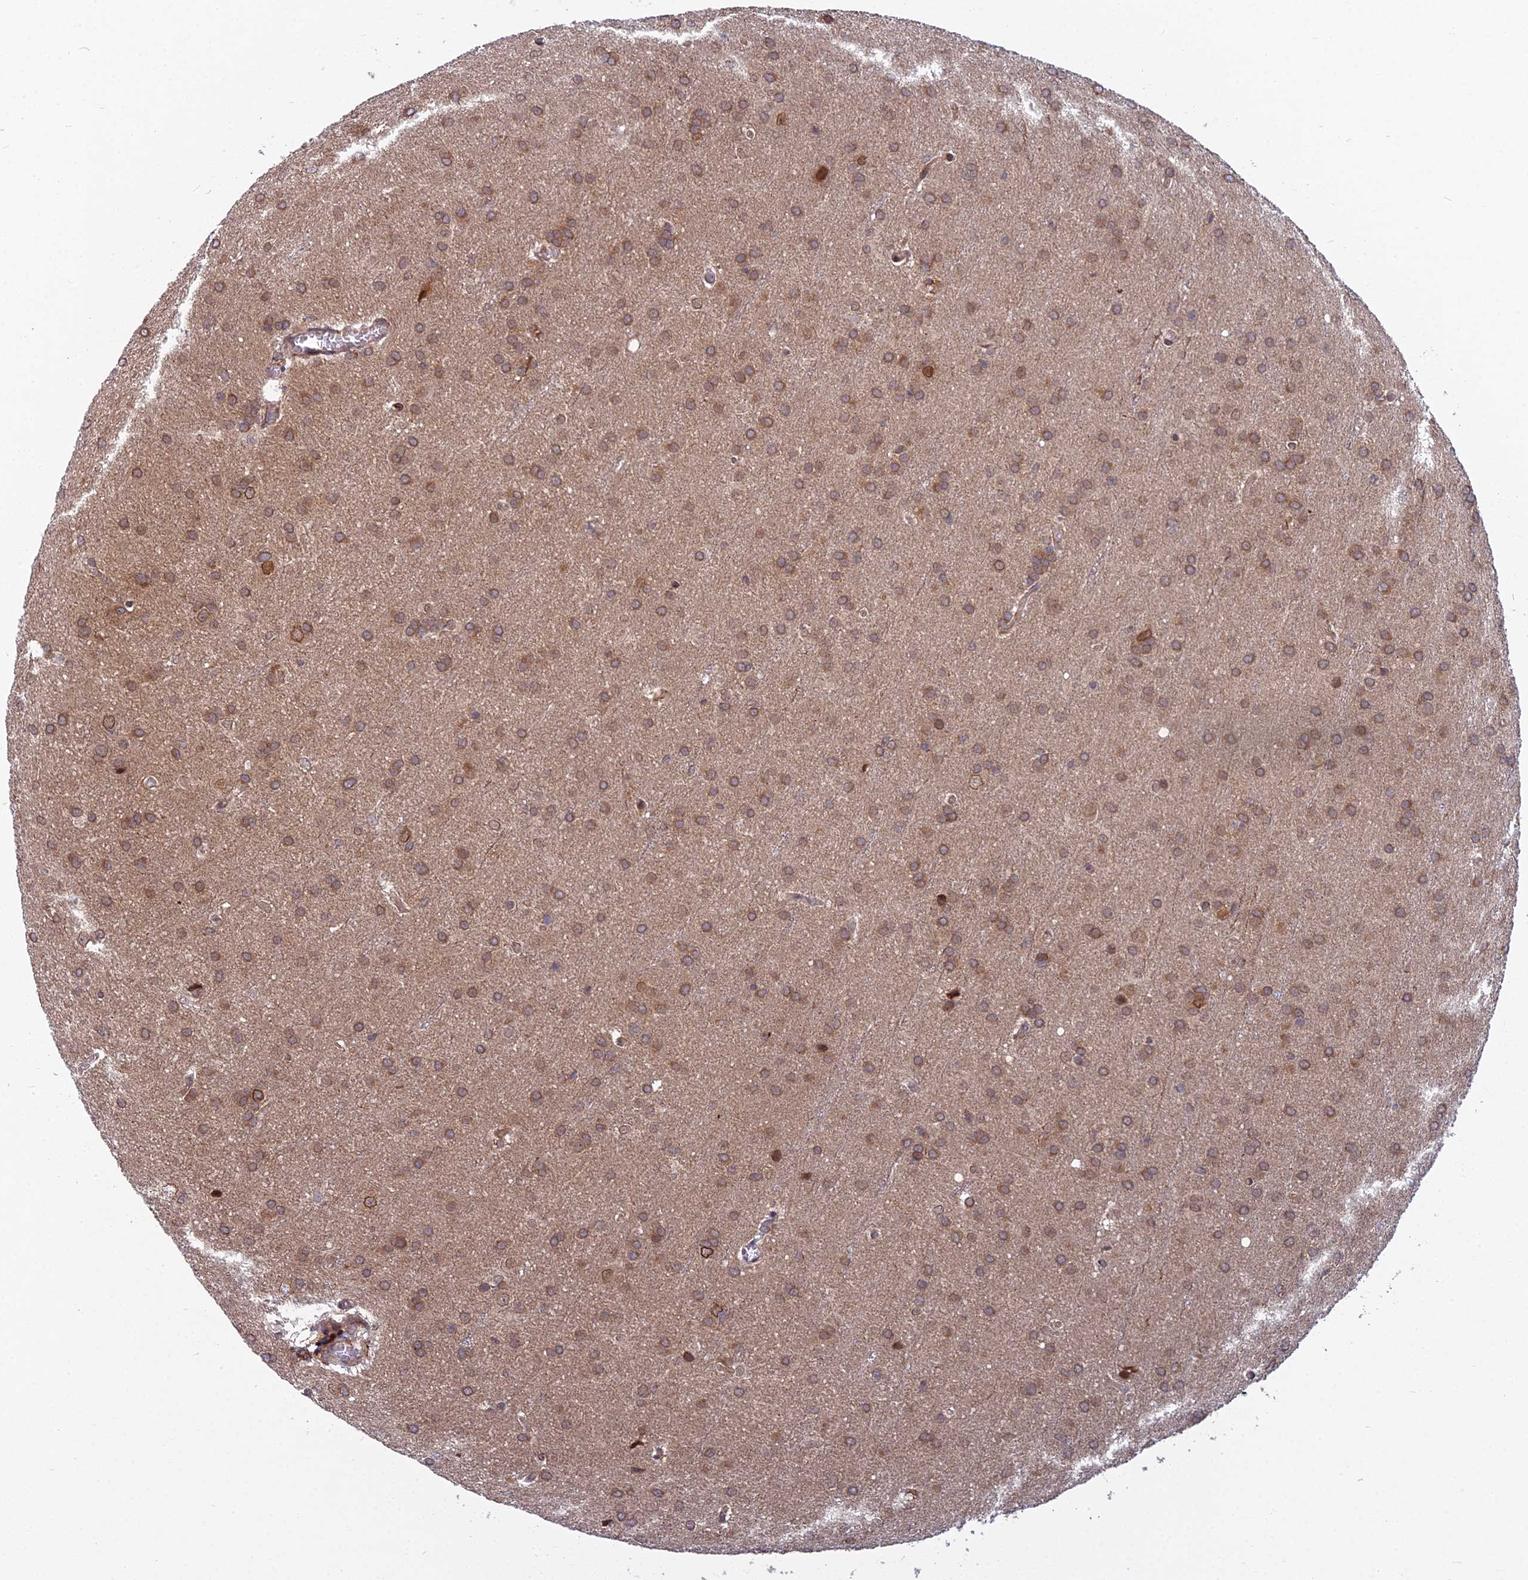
{"staining": {"intensity": "moderate", "quantity": ">75%", "location": "cytoplasmic/membranous"}, "tissue": "glioma", "cell_type": "Tumor cells", "image_type": "cancer", "snomed": [{"axis": "morphology", "description": "Glioma, malignant, Low grade"}, {"axis": "topography", "description": "Brain"}], "caption": "Immunohistochemical staining of malignant low-grade glioma reveals moderate cytoplasmic/membranous protein expression in approximately >75% of tumor cells. Immunohistochemistry stains the protein in brown and the nuclei are stained blue.", "gene": "COMMD2", "patient": {"sex": "female", "age": 32}}